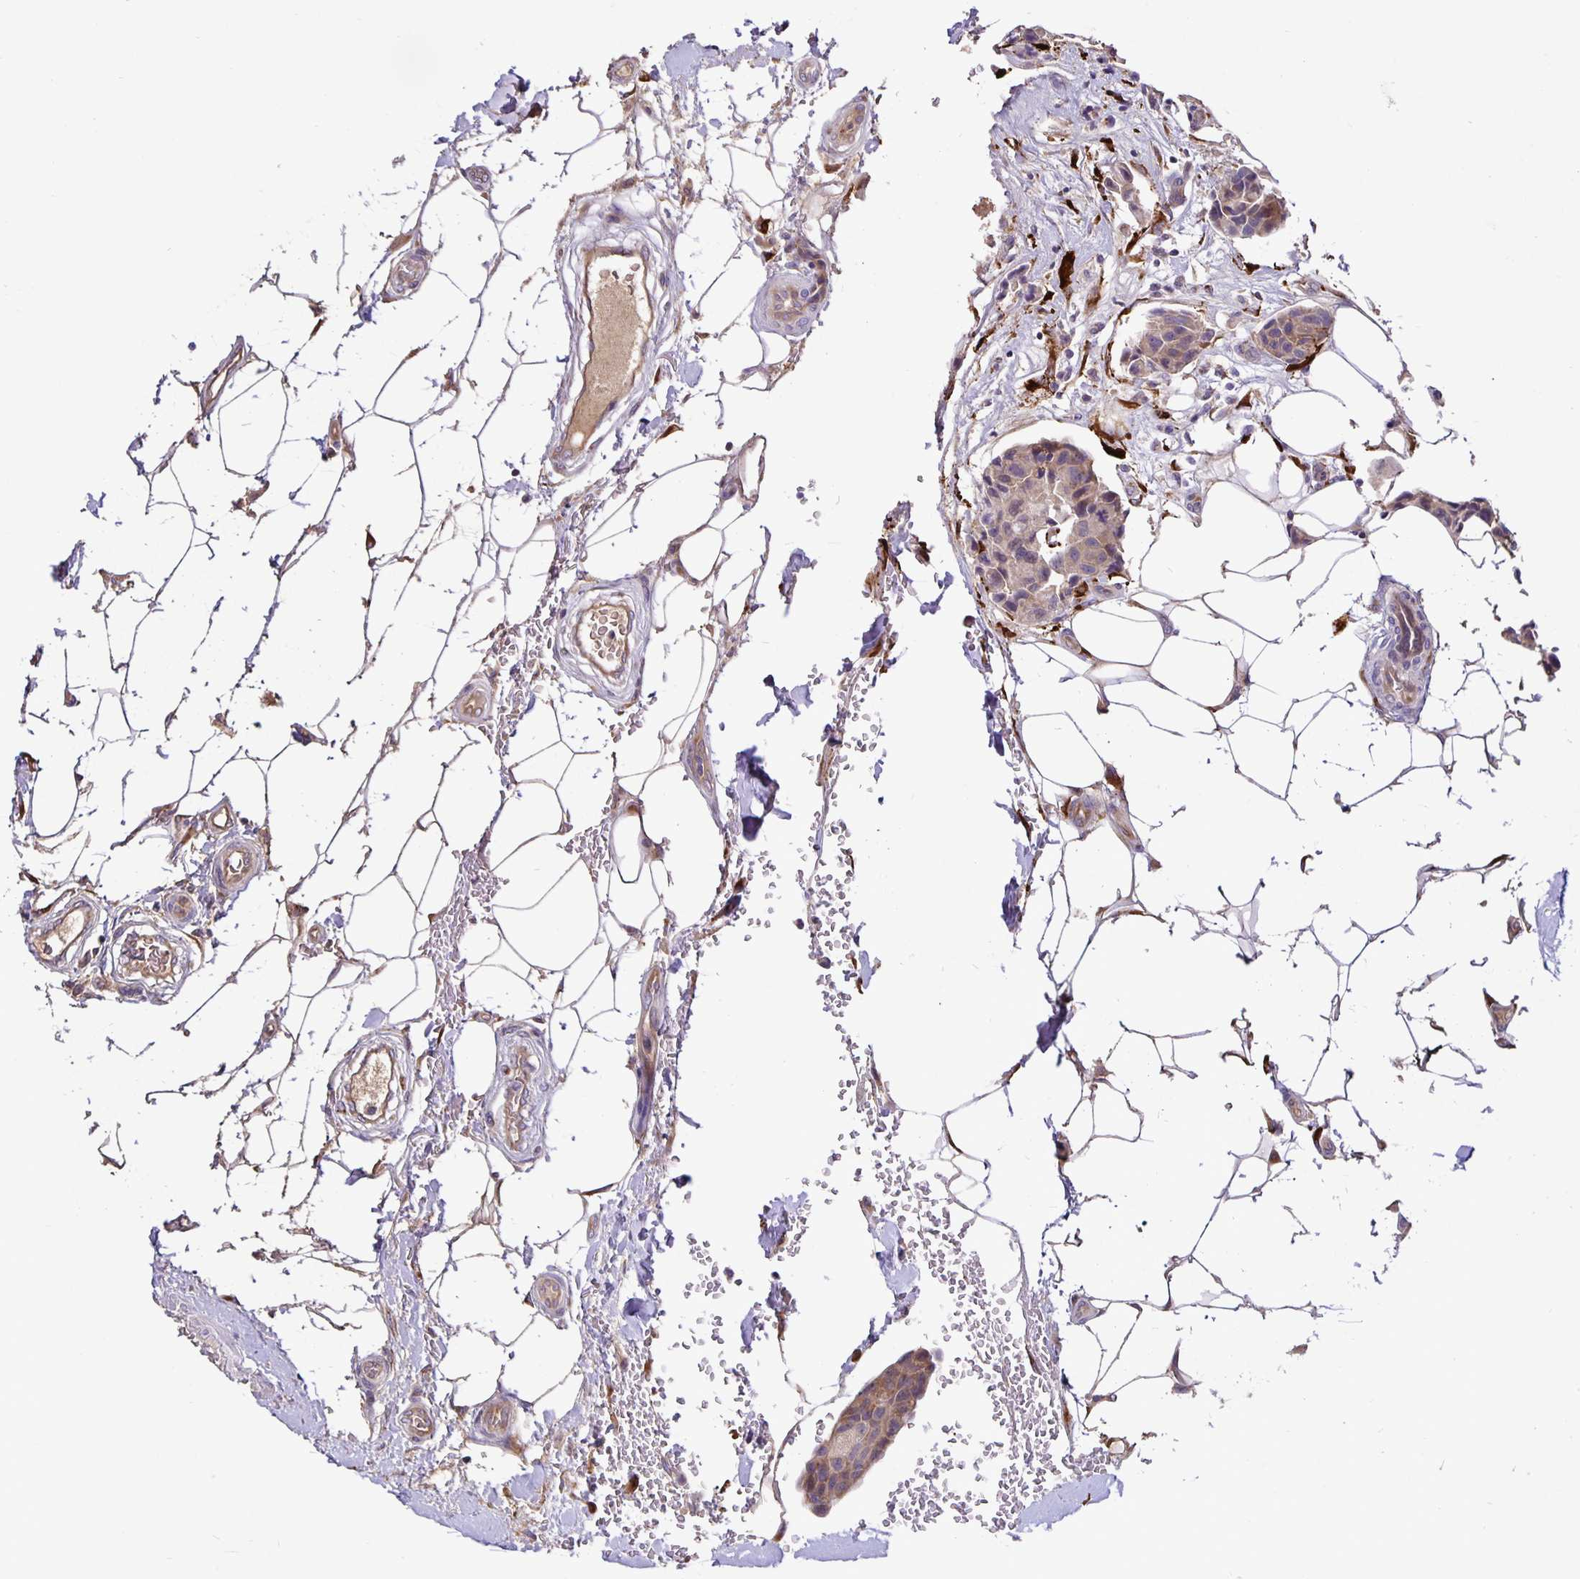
{"staining": {"intensity": "weak", "quantity": "25%-75%", "location": "cytoplasmic/membranous"}, "tissue": "breast cancer", "cell_type": "Tumor cells", "image_type": "cancer", "snomed": [{"axis": "morphology", "description": "Duct carcinoma"}, {"axis": "topography", "description": "Breast"}, {"axis": "topography", "description": "Lymph node"}], "caption": "IHC of infiltrating ductal carcinoma (breast) reveals low levels of weak cytoplasmic/membranous expression in approximately 25%-75% of tumor cells. (IHC, brightfield microscopy, high magnification).", "gene": "EML6", "patient": {"sex": "female", "age": 80}}